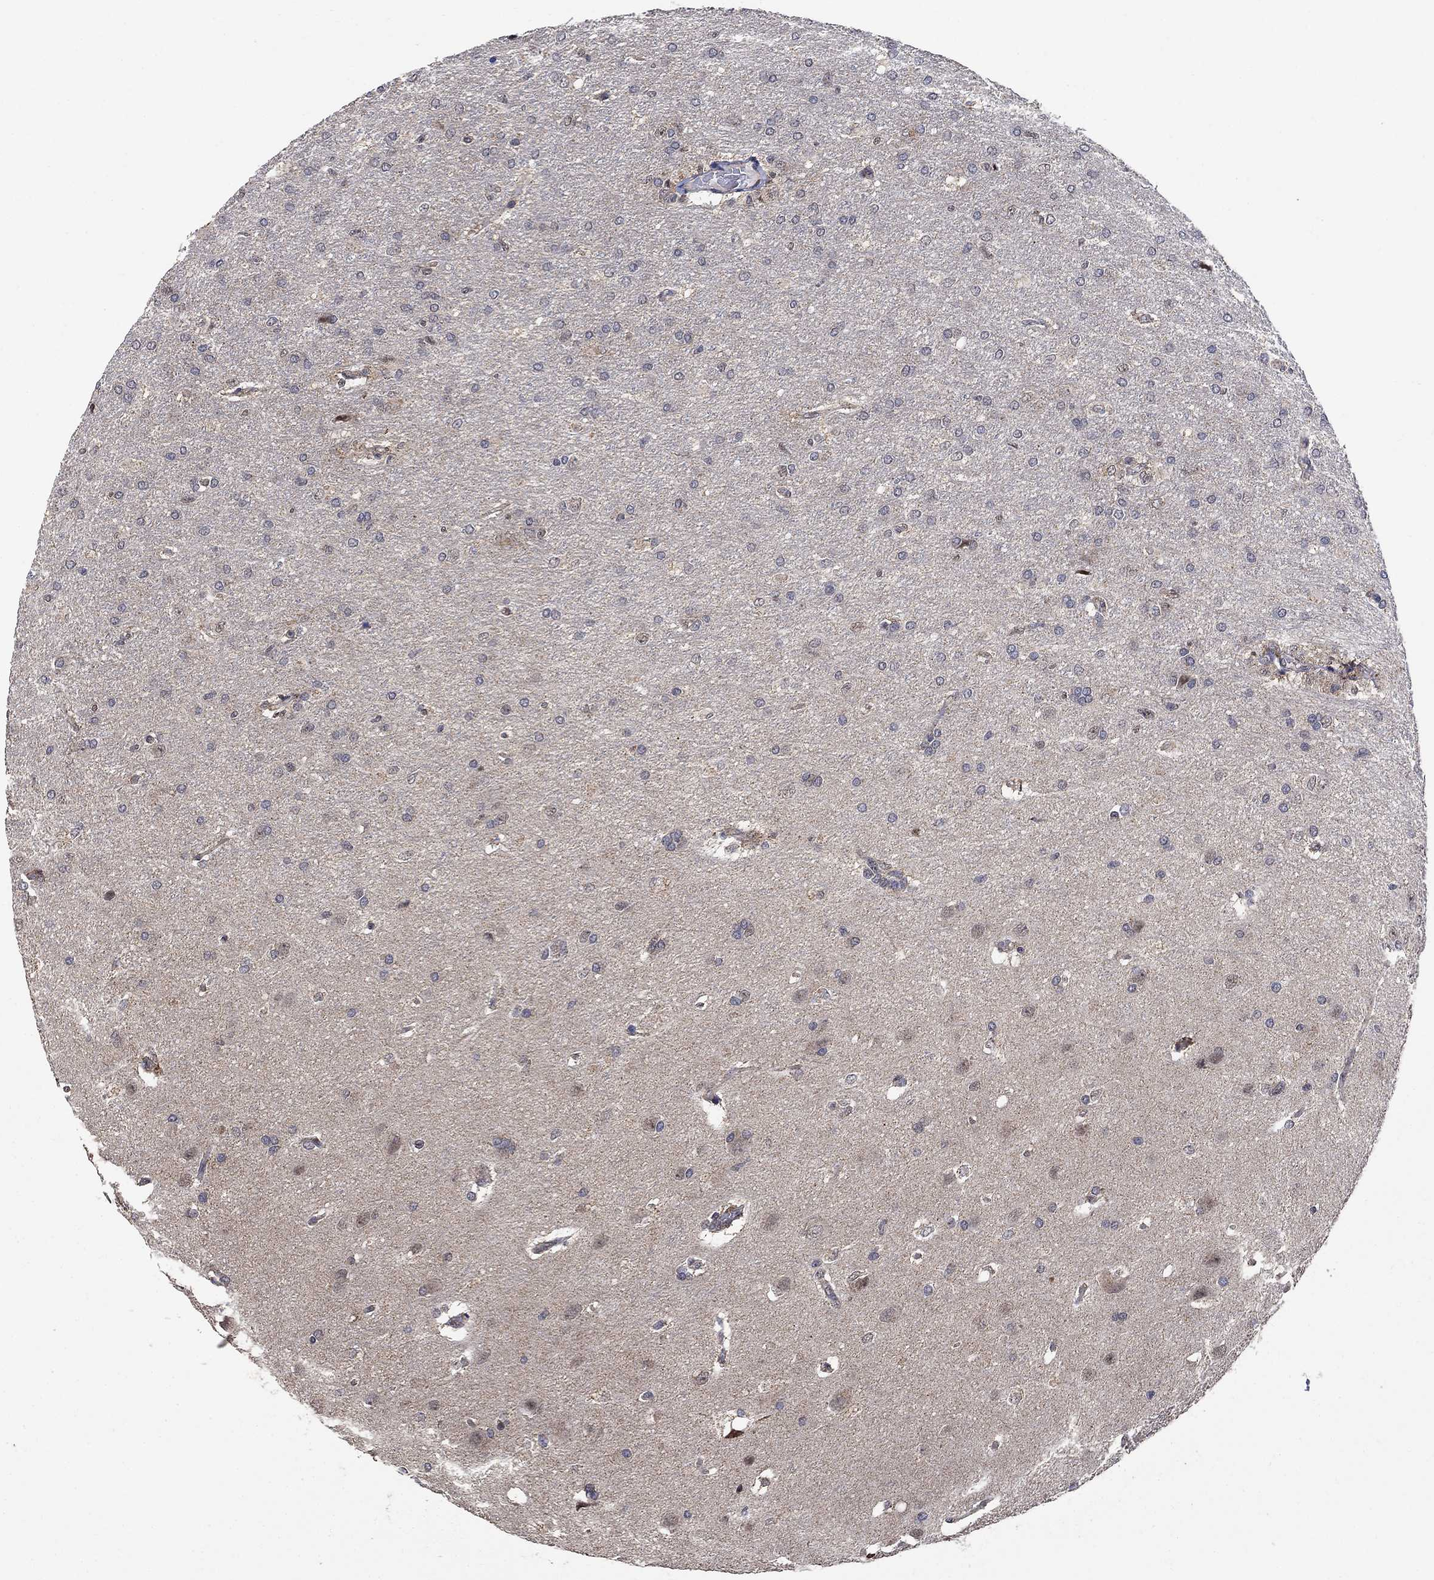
{"staining": {"intensity": "negative", "quantity": "none", "location": "none"}, "tissue": "glioma", "cell_type": "Tumor cells", "image_type": "cancer", "snomed": [{"axis": "morphology", "description": "Glioma, malignant, High grade"}, {"axis": "topography", "description": "Brain"}], "caption": "Tumor cells are negative for brown protein staining in glioma.", "gene": "ANKRA2", "patient": {"sex": "male", "age": 68}}